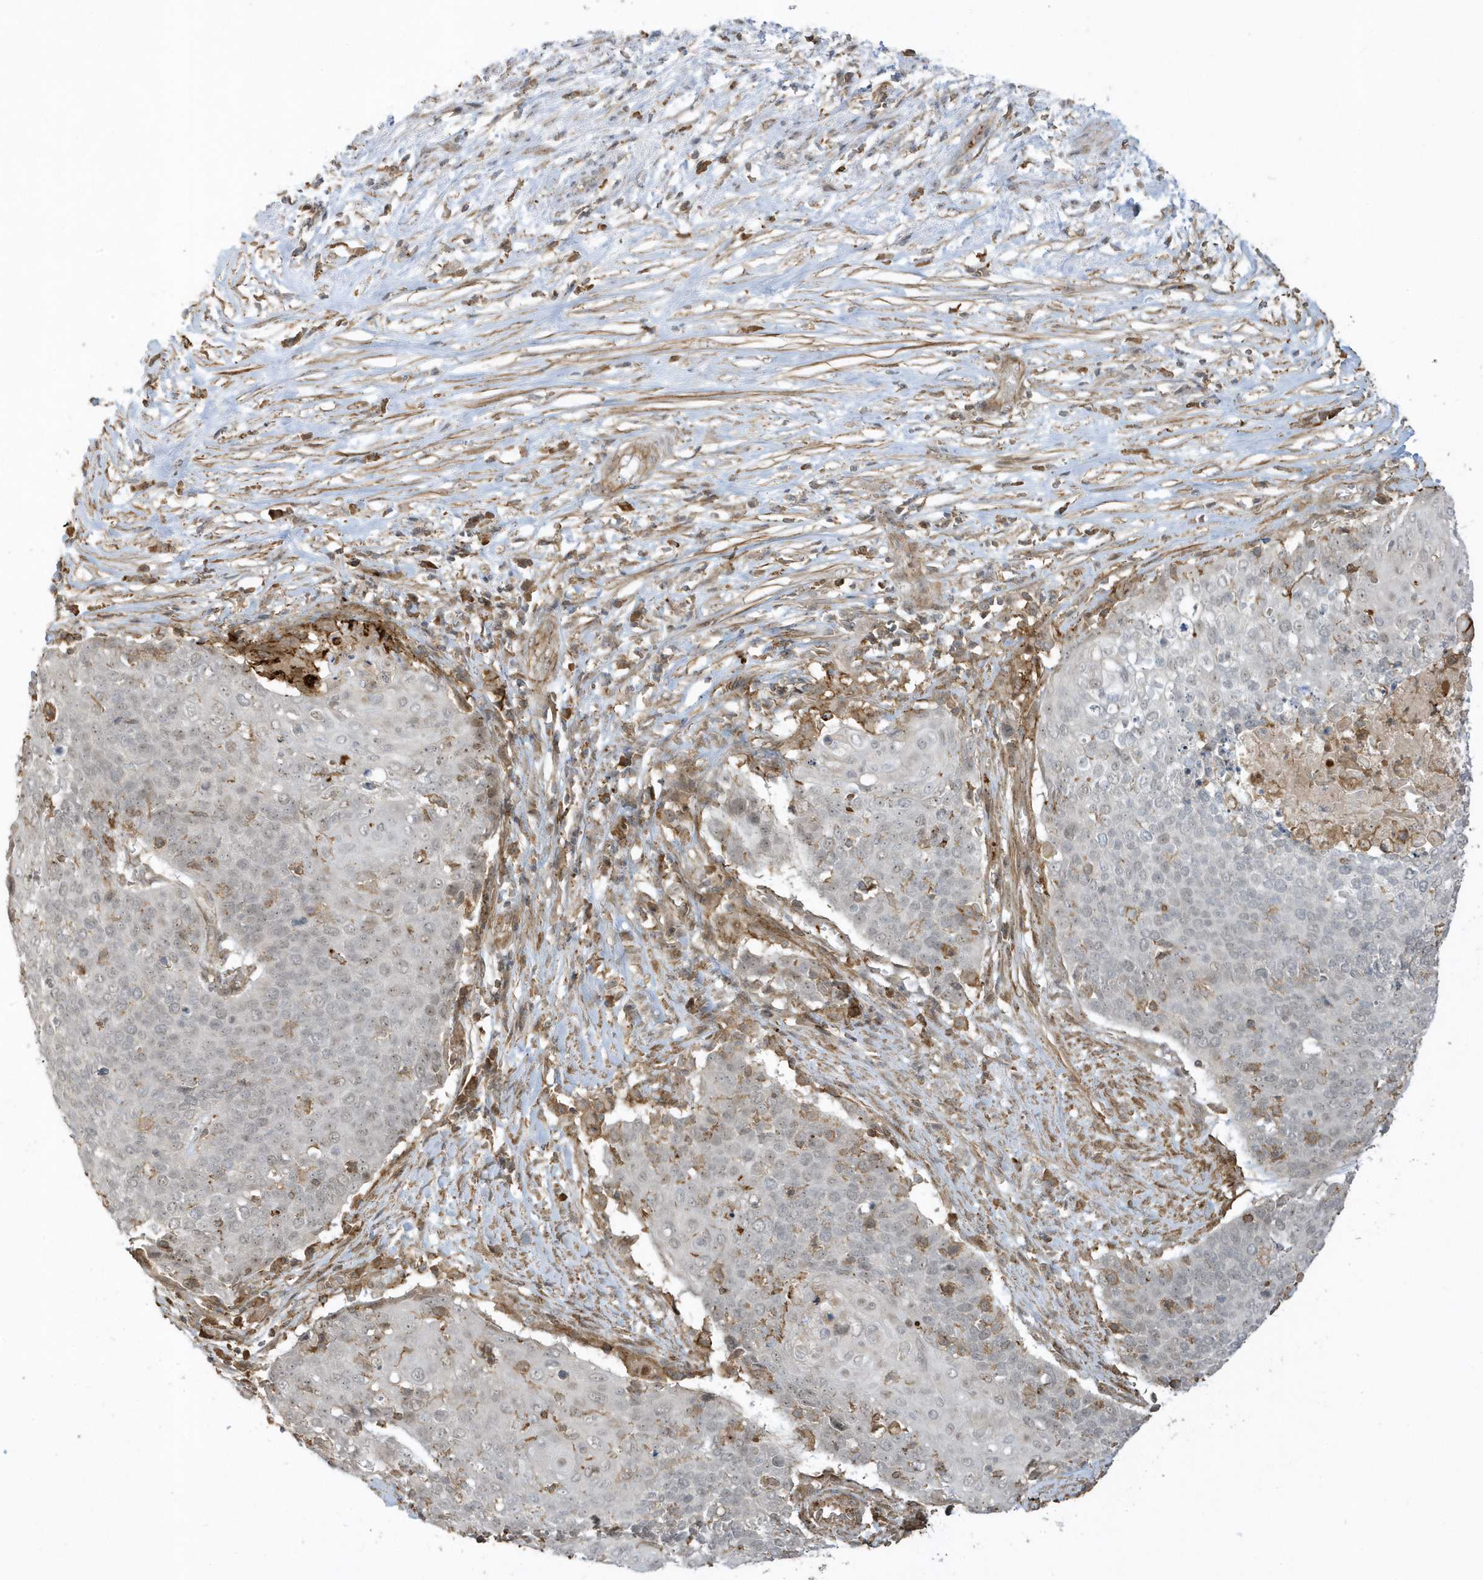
{"staining": {"intensity": "moderate", "quantity": "<25%", "location": "cytoplasmic/membranous"}, "tissue": "cervical cancer", "cell_type": "Tumor cells", "image_type": "cancer", "snomed": [{"axis": "morphology", "description": "Squamous cell carcinoma, NOS"}, {"axis": "topography", "description": "Cervix"}], "caption": "Cervical cancer was stained to show a protein in brown. There is low levels of moderate cytoplasmic/membranous staining in approximately <25% of tumor cells.", "gene": "ZBTB8A", "patient": {"sex": "female", "age": 39}}